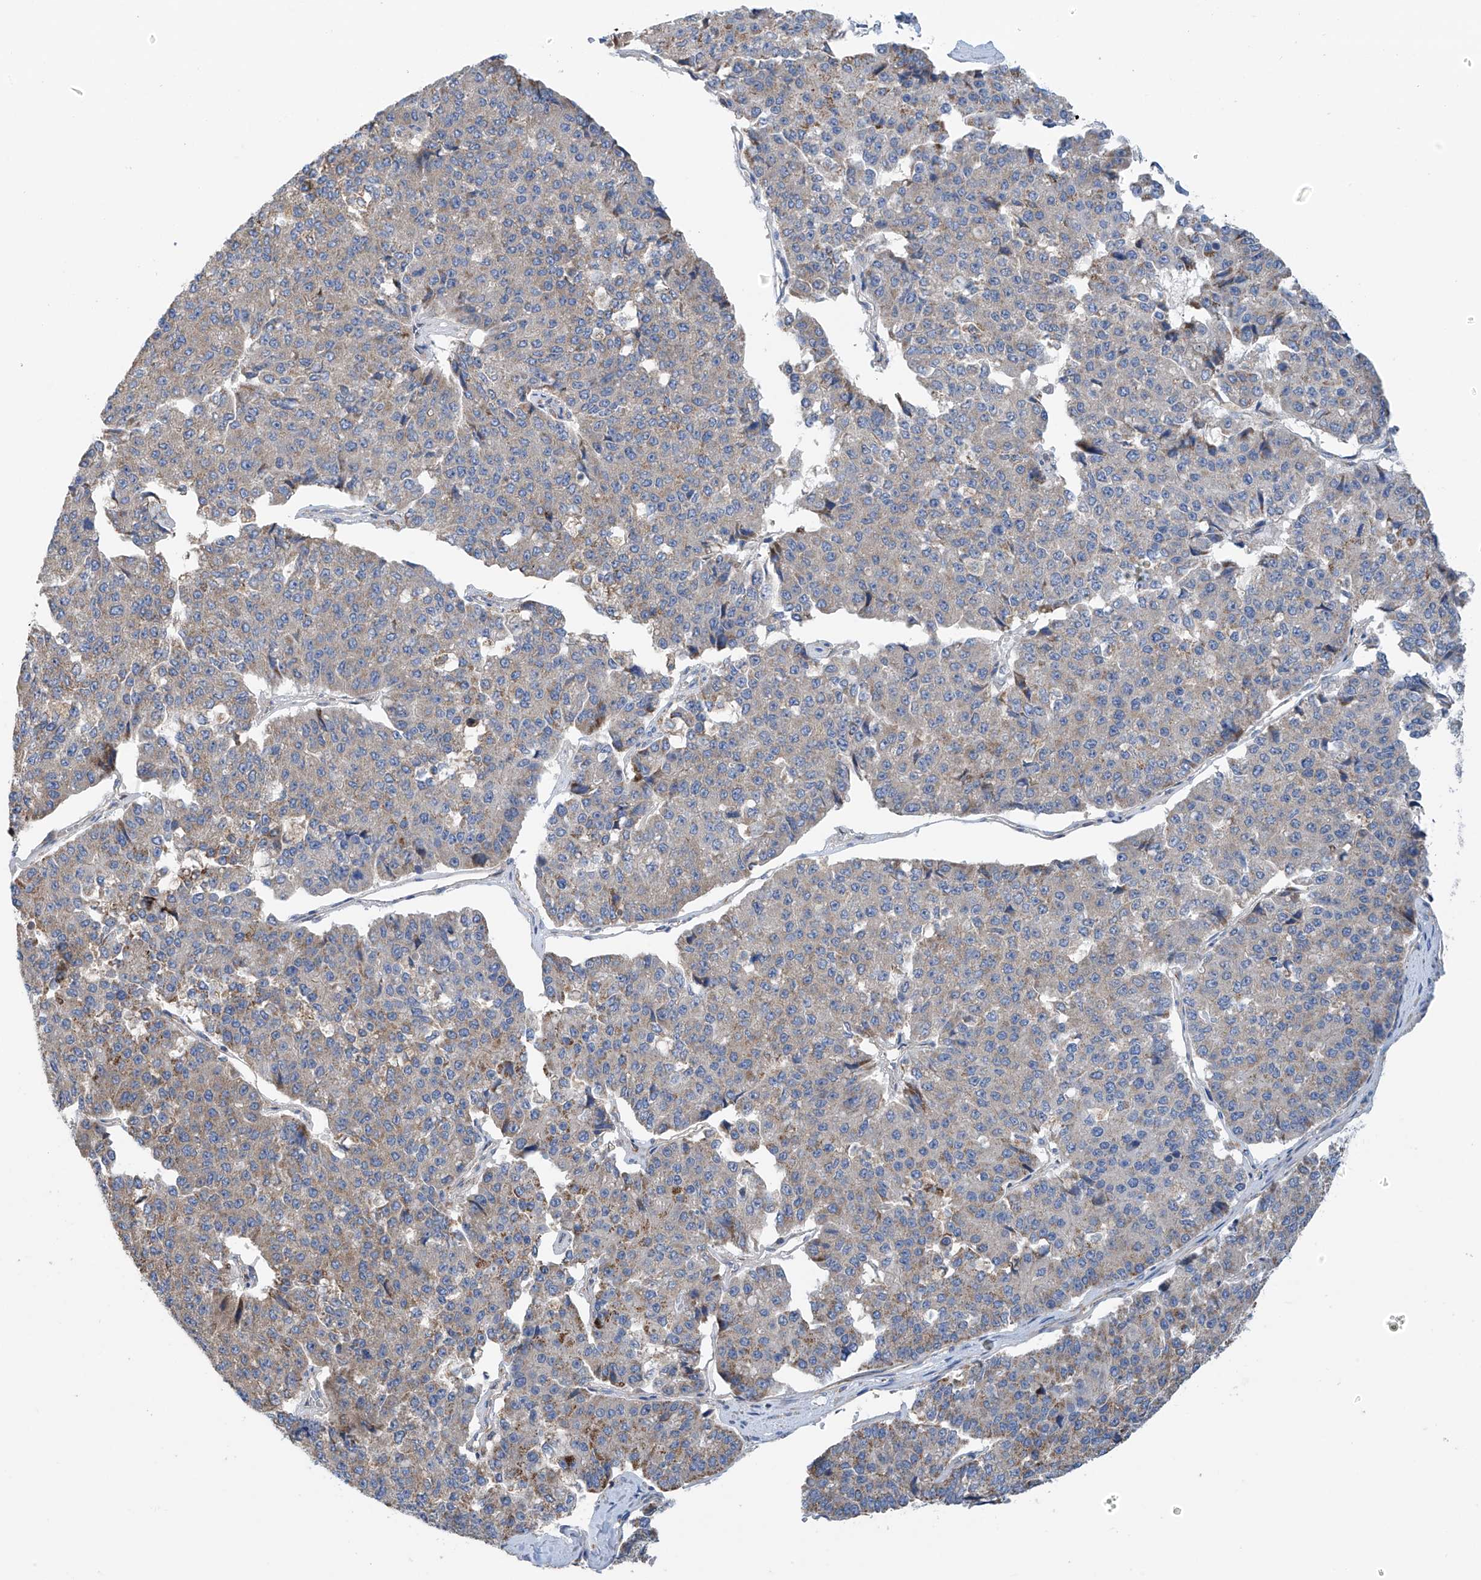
{"staining": {"intensity": "moderate", "quantity": "<25%", "location": "cytoplasmic/membranous"}, "tissue": "pancreatic cancer", "cell_type": "Tumor cells", "image_type": "cancer", "snomed": [{"axis": "morphology", "description": "Adenocarcinoma, NOS"}, {"axis": "topography", "description": "Pancreas"}], "caption": "Moderate cytoplasmic/membranous protein staining is identified in approximately <25% of tumor cells in pancreatic cancer.", "gene": "EIF5B", "patient": {"sex": "male", "age": 50}}